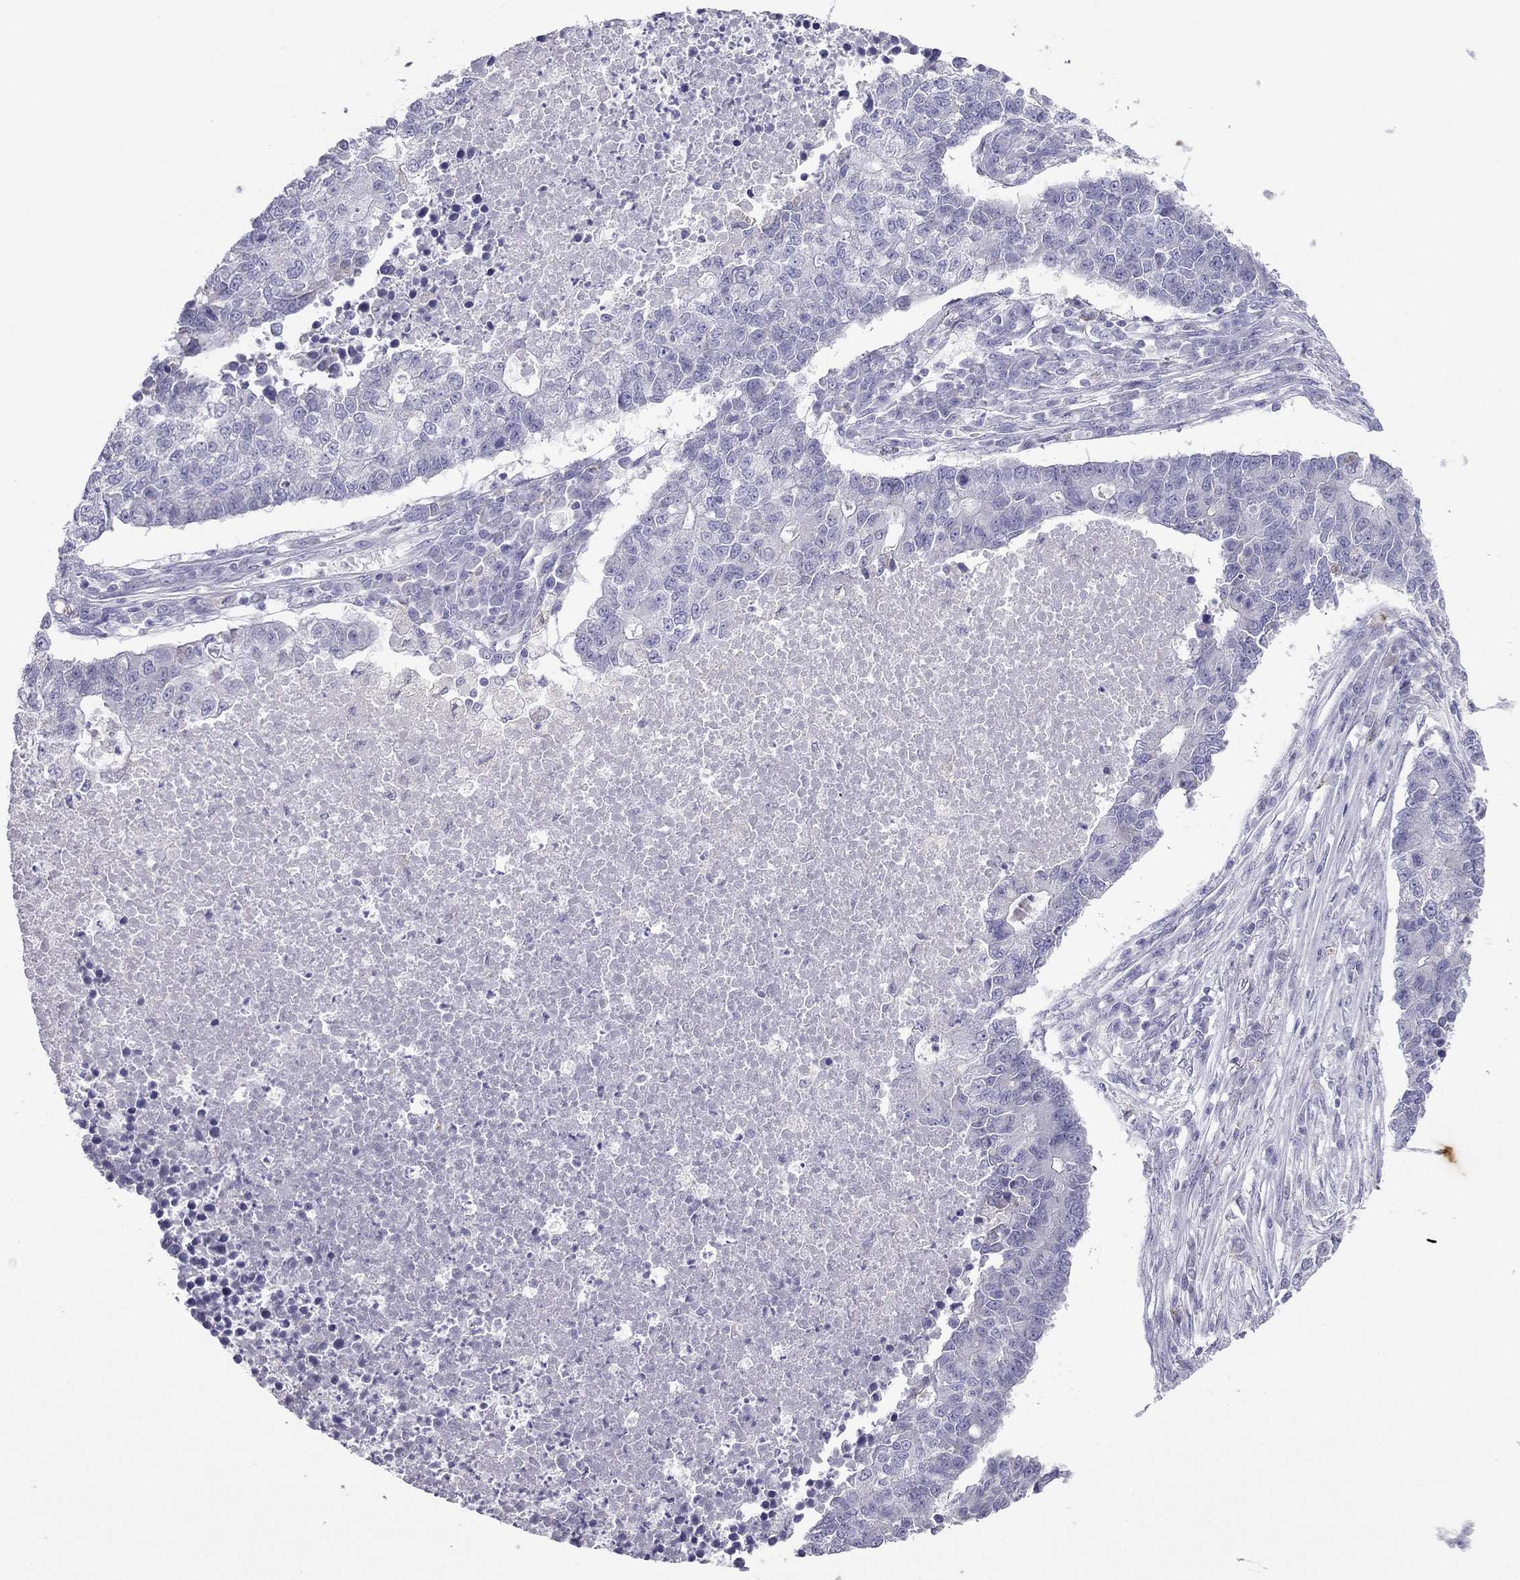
{"staining": {"intensity": "negative", "quantity": "none", "location": "none"}, "tissue": "lung cancer", "cell_type": "Tumor cells", "image_type": "cancer", "snomed": [{"axis": "morphology", "description": "Adenocarcinoma, NOS"}, {"axis": "topography", "description": "Lung"}], "caption": "Immunohistochemistry (IHC) of human lung adenocarcinoma shows no expression in tumor cells. Brightfield microscopy of immunohistochemistry stained with DAB (3,3'-diaminobenzidine) (brown) and hematoxylin (blue), captured at high magnification.", "gene": "MAEL", "patient": {"sex": "male", "age": 57}}